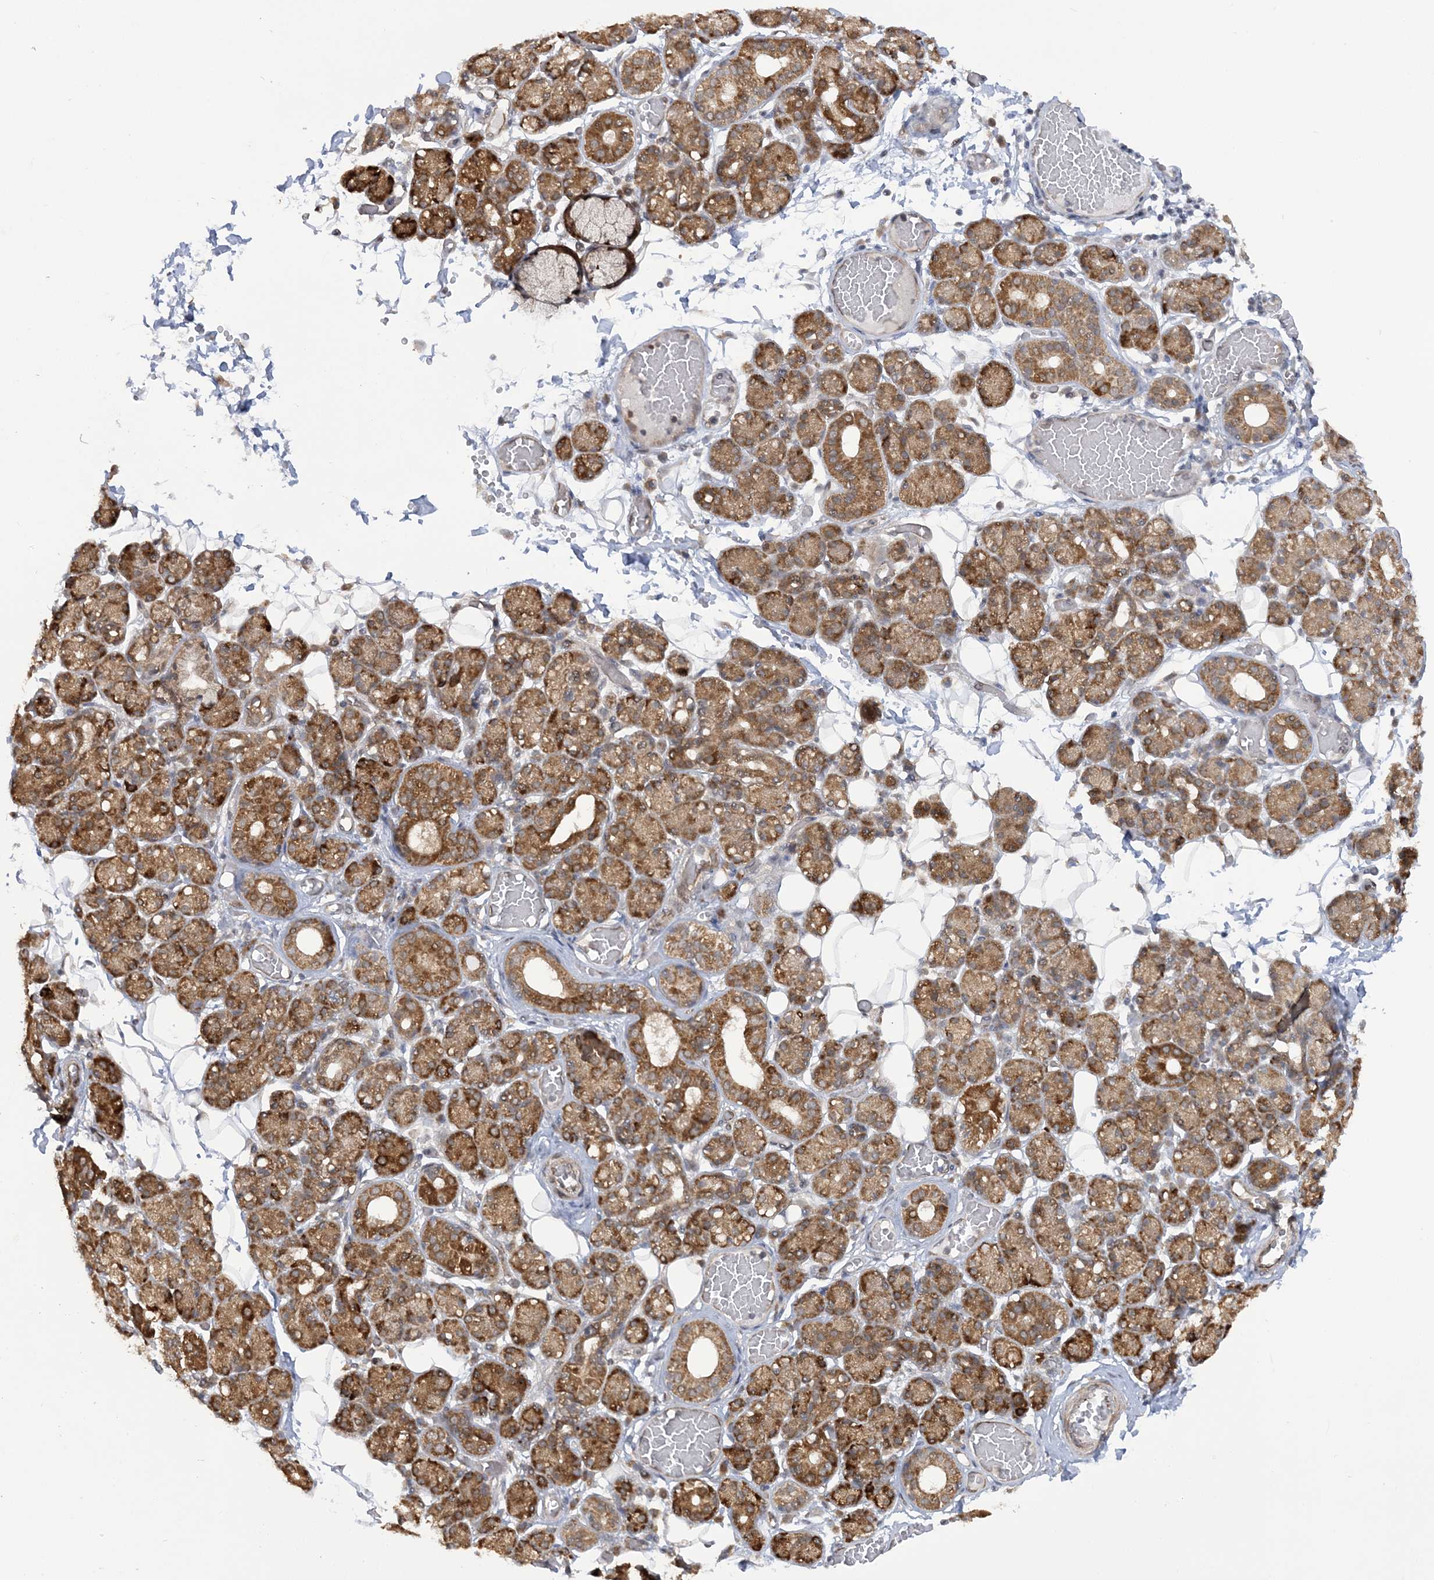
{"staining": {"intensity": "strong", "quantity": ">75%", "location": "cytoplasmic/membranous"}, "tissue": "salivary gland", "cell_type": "Glandular cells", "image_type": "normal", "snomed": [{"axis": "morphology", "description": "Normal tissue, NOS"}, {"axis": "topography", "description": "Salivary gland"}], "caption": "The micrograph demonstrates staining of normal salivary gland, revealing strong cytoplasmic/membranous protein expression (brown color) within glandular cells.", "gene": "MRPL47", "patient": {"sex": "male", "age": 63}}